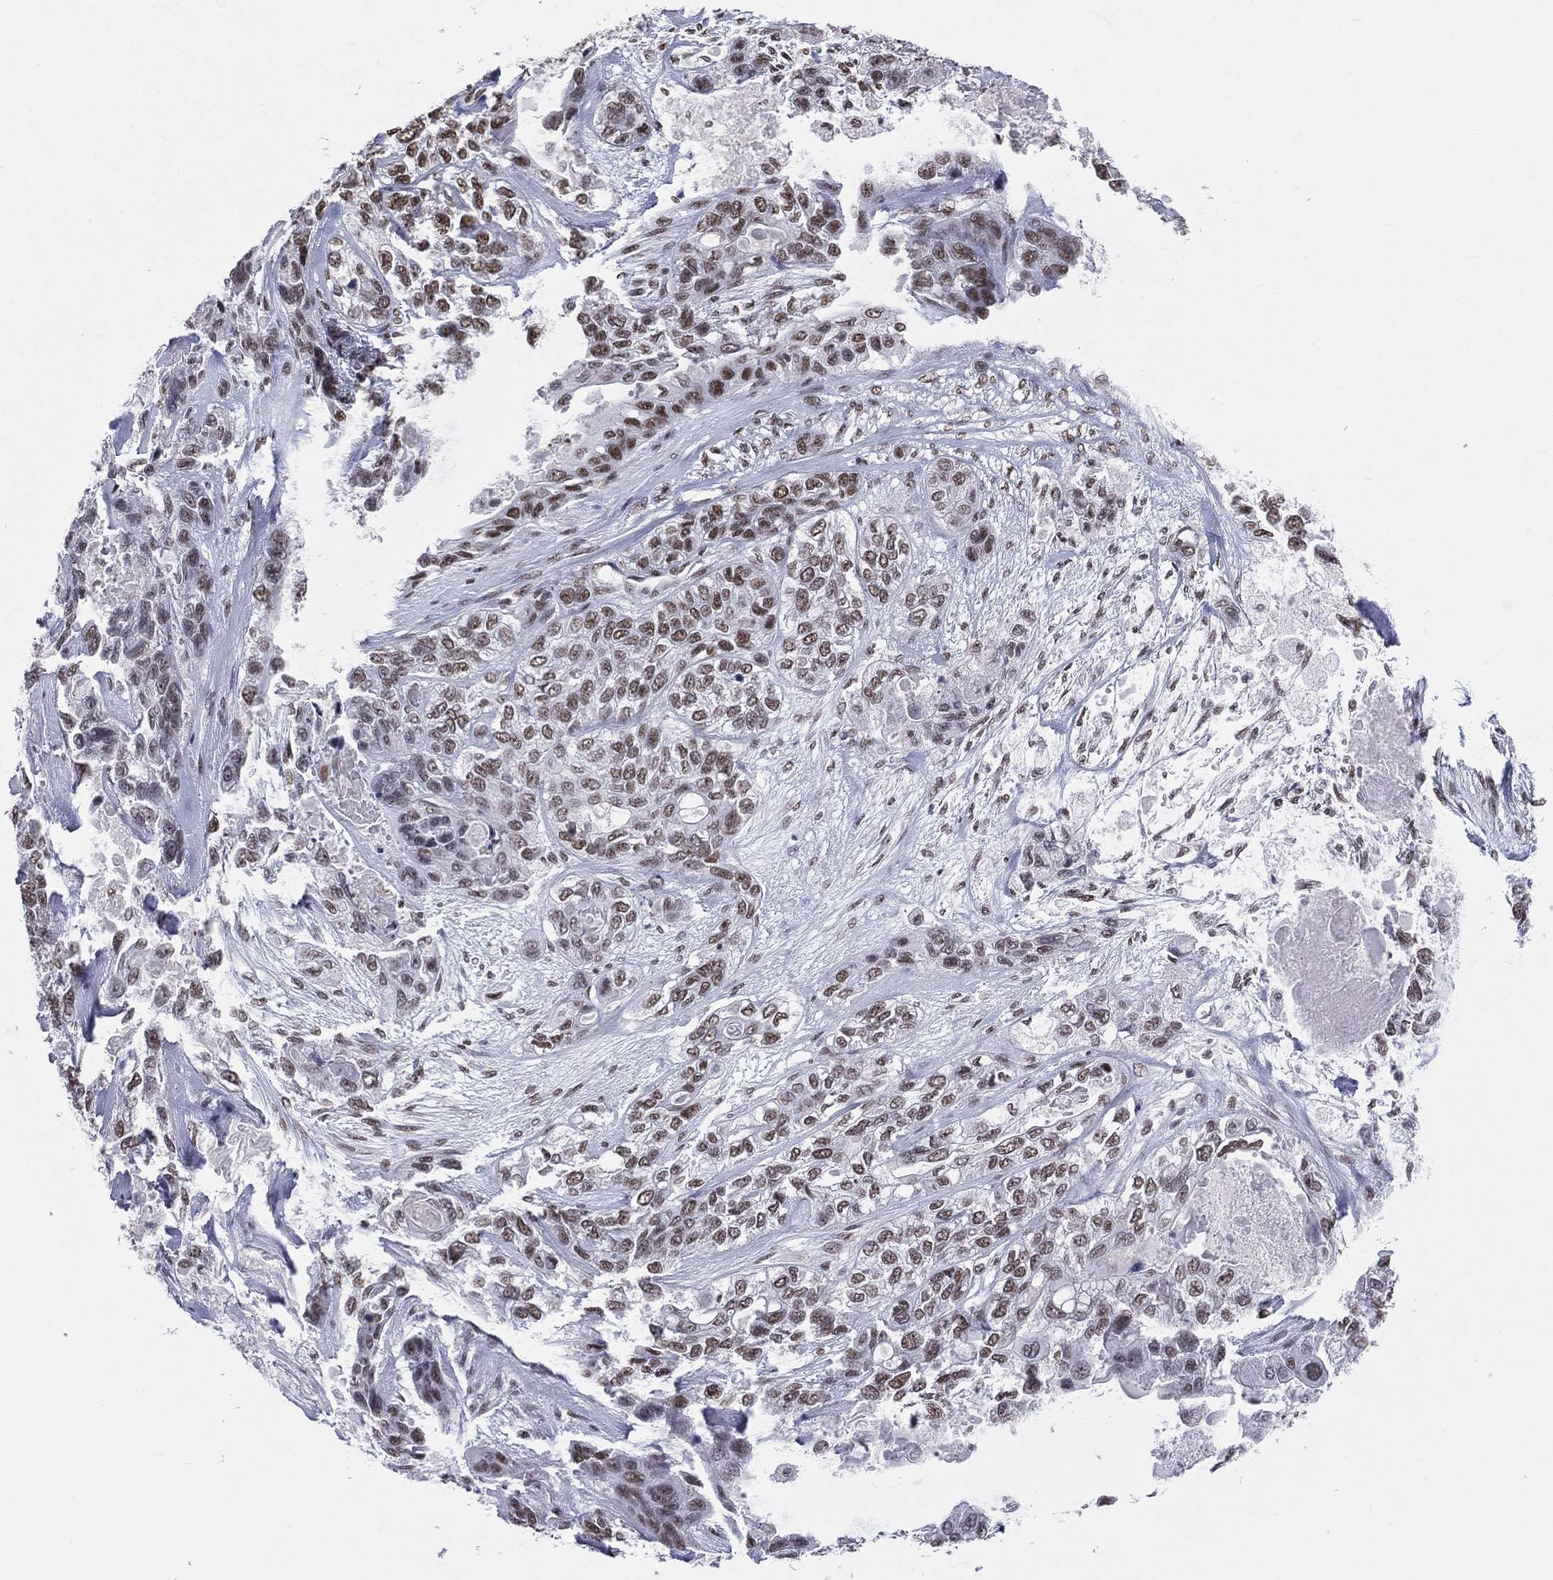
{"staining": {"intensity": "strong", "quantity": "25%-75%", "location": "nuclear"}, "tissue": "lung cancer", "cell_type": "Tumor cells", "image_type": "cancer", "snomed": [{"axis": "morphology", "description": "Squamous cell carcinoma, NOS"}, {"axis": "topography", "description": "Lung"}], "caption": "Lung squamous cell carcinoma was stained to show a protein in brown. There is high levels of strong nuclear expression in approximately 25%-75% of tumor cells.", "gene": "ZNF7", "patient": {"sex": "female", "age": 70}}